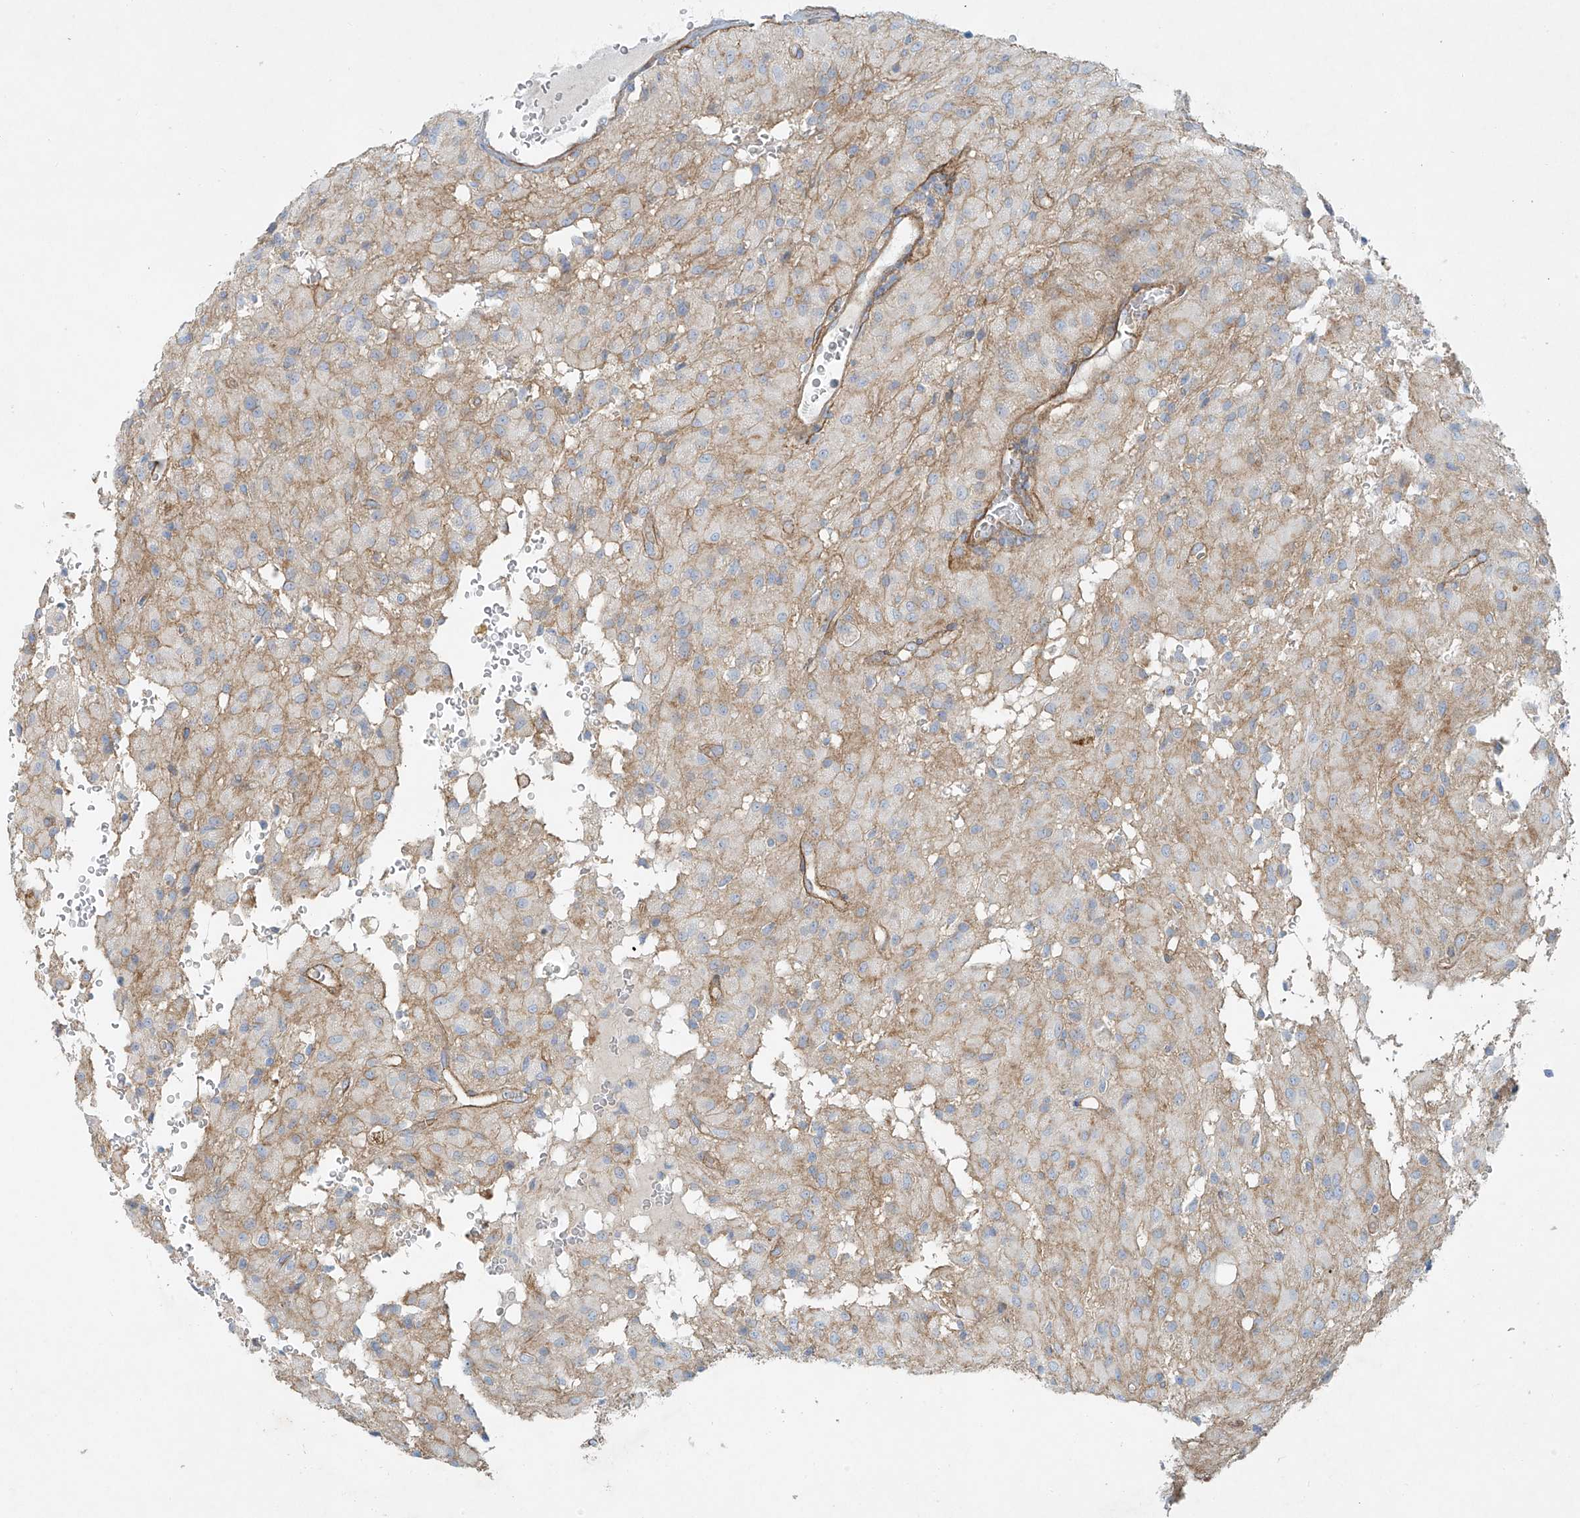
{"staining": {"intensity": "negative", "quantity": "none", "location": "none"}, "tissue": "glioma", "cell_type": "Tumor cells", "image_type": "cancer", "snomed": [{"axis": "morphology", "description": "Glioma, malignant, High grade"}, {"axis": "topography", "description": "Brain"}], "caption": "Immunohistochemistry photomicrograph of neoplastic tissue: malignant high-grade glioma stained with DAB (3,3'-diaminobenzidine) demonstrates no significant protein expression in tumor cells.", "gene": "VAMP5", "patient": {"sex": "female", "age": 59}}